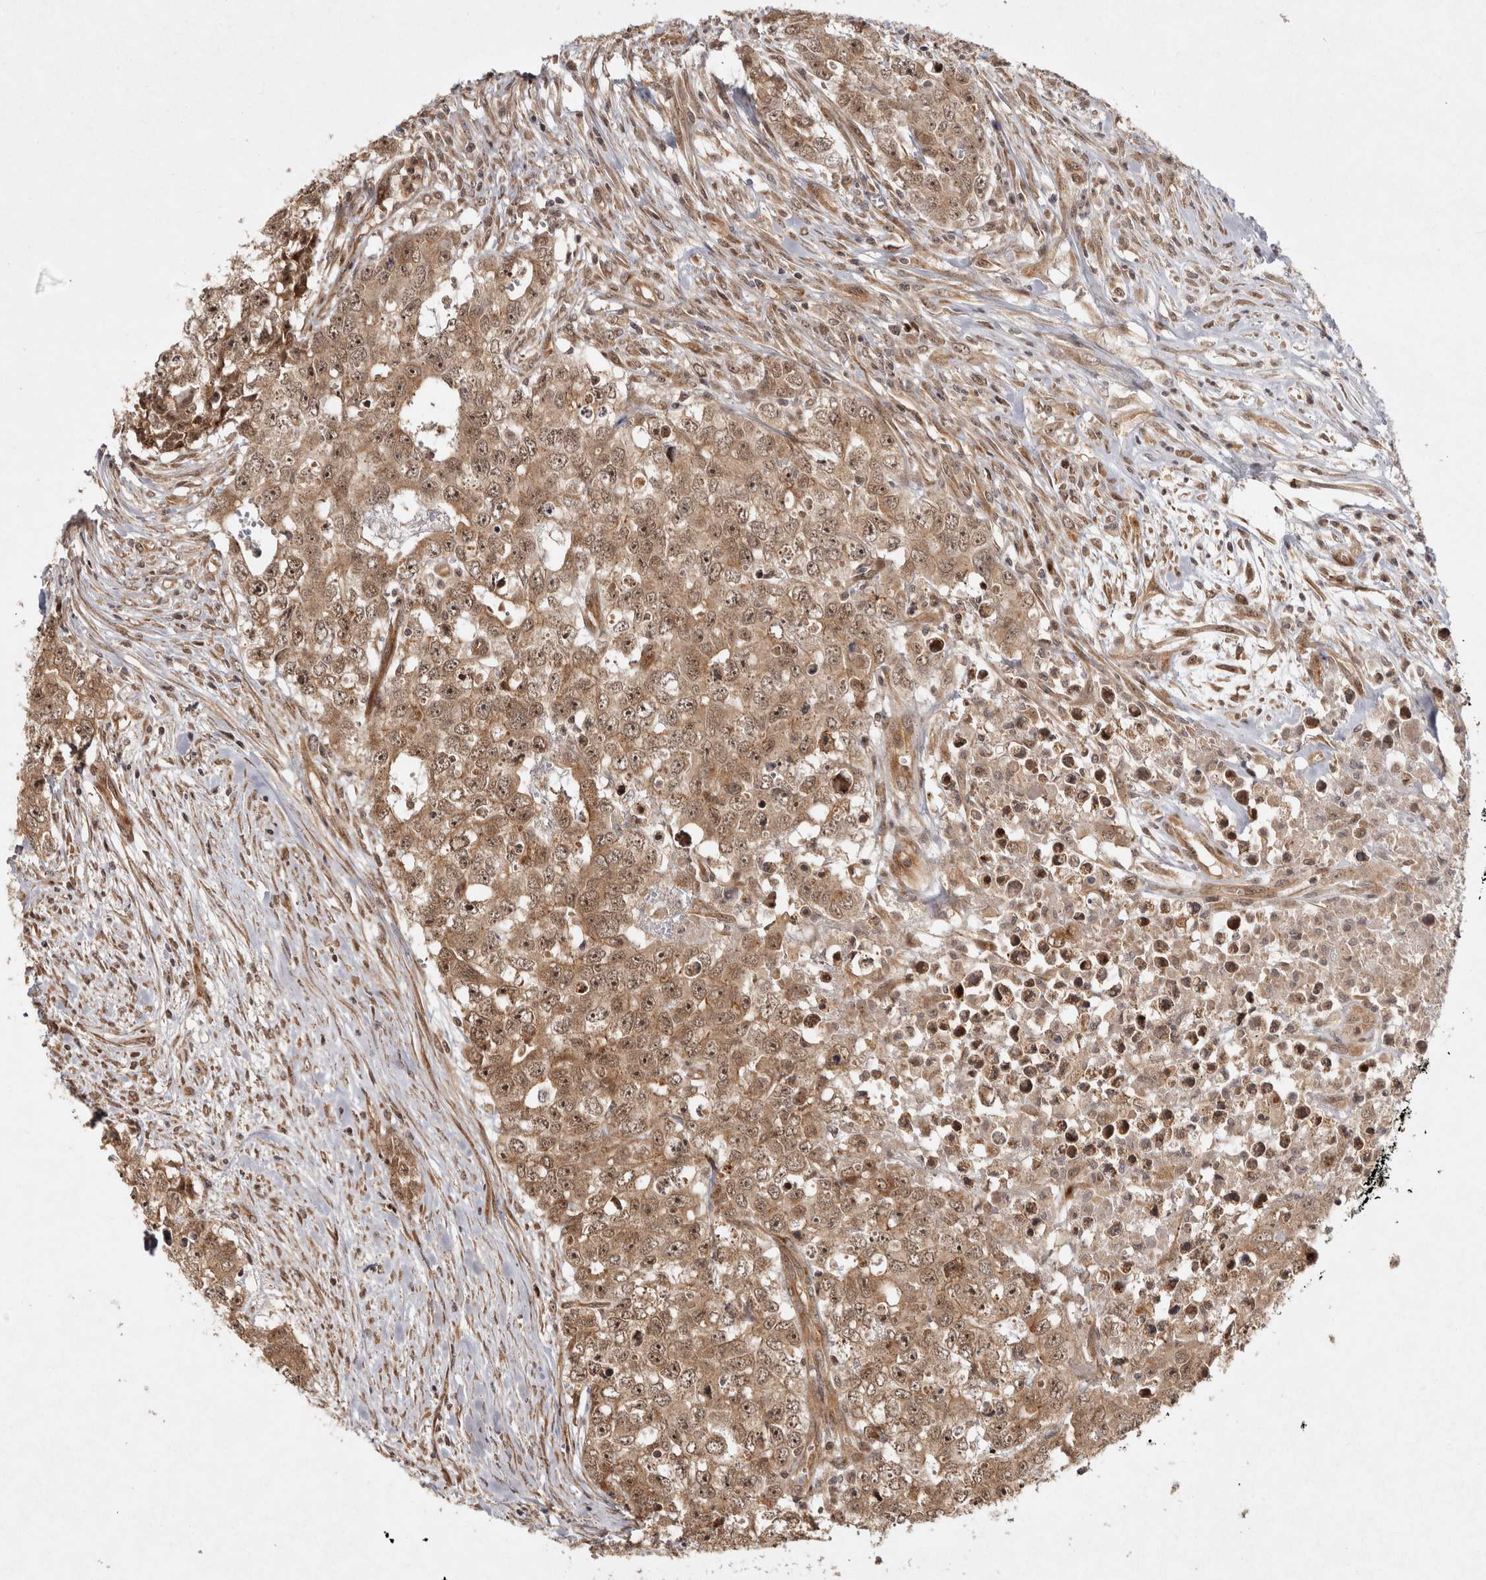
{"staining": {"intensity": "moderate", "quantity": ">75%", "location": "cytoplasmic/membranous,nuclear"}, "tissue": "testis cancer", "cell_type": "Tumor cells", "image_type": "cancer", "snomed": [{"axis": "morphology", "description": "Carcinoma, Embryonal, NOS"}, {"axis": "topography", "description": "Testis"}], "caption": "Tumor cells exhibit medium levels of moderate cytoplasmic/membranous and nuclear expression in about >75% of cells in human testis cancer (embryonal carcinoma).", "gene": "CAMSAP2", "patient": {"sex": "male", "age": 28}}